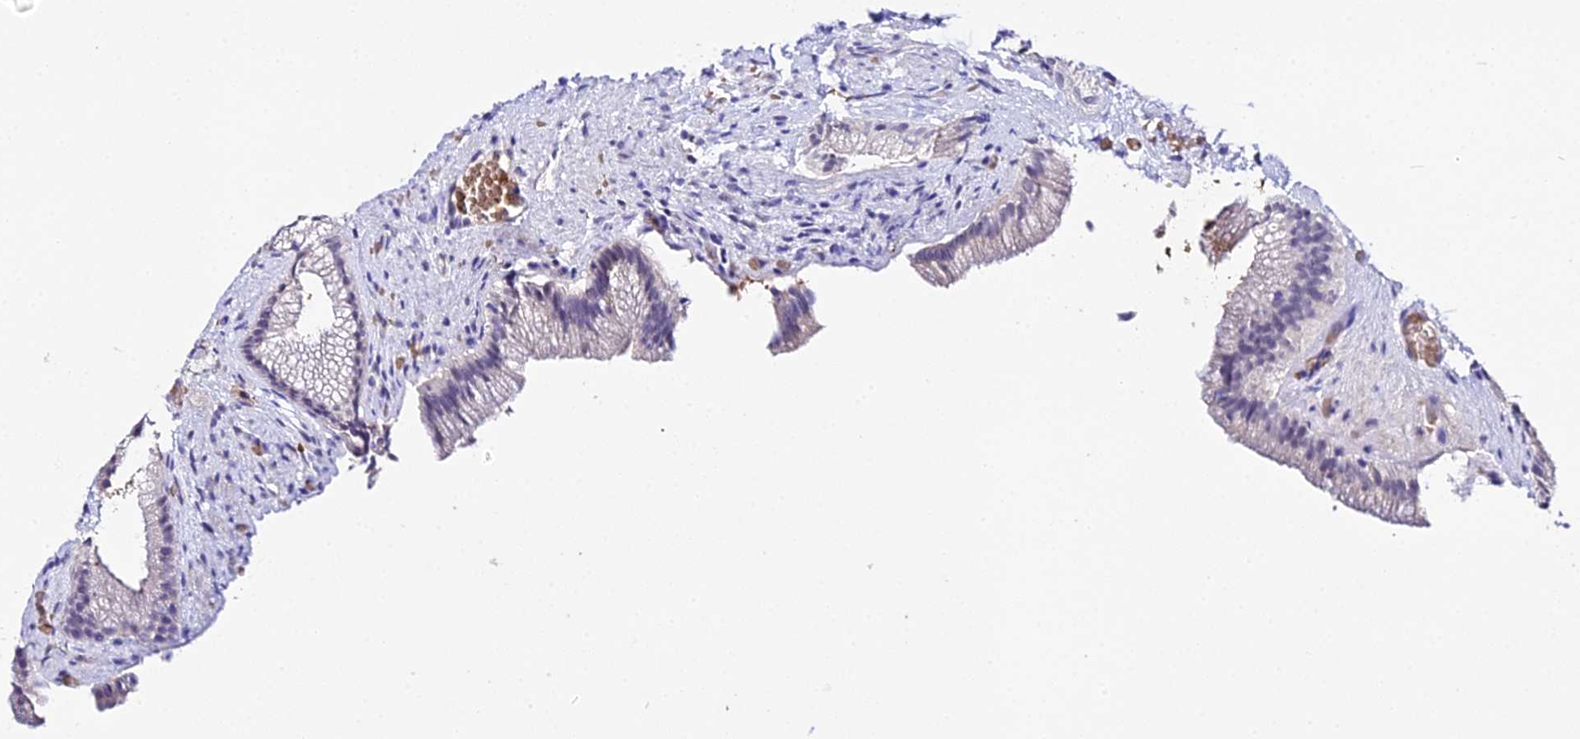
{"staining": {"intensity": "weak", "quantity": "<25%", "location": "cytoplasmic/membranous"}, "tissue": "gallbladder", "cell_type": "Glandular cells", "image_type": "normal", "snomed": [{"axis": "morphology", "description": "Normal tissue, NOS"}, {"axis": "morphology", "description": "Inflammation, NOS"}, {"axis": "topography", "description": "Gallbladder"}], "caption": "Immunohistochemistry of benign human gallbladder exhibits no expression in glandular cells.", "gene": "CFAP45", "patient": {"sex": "male", "age": 51}}